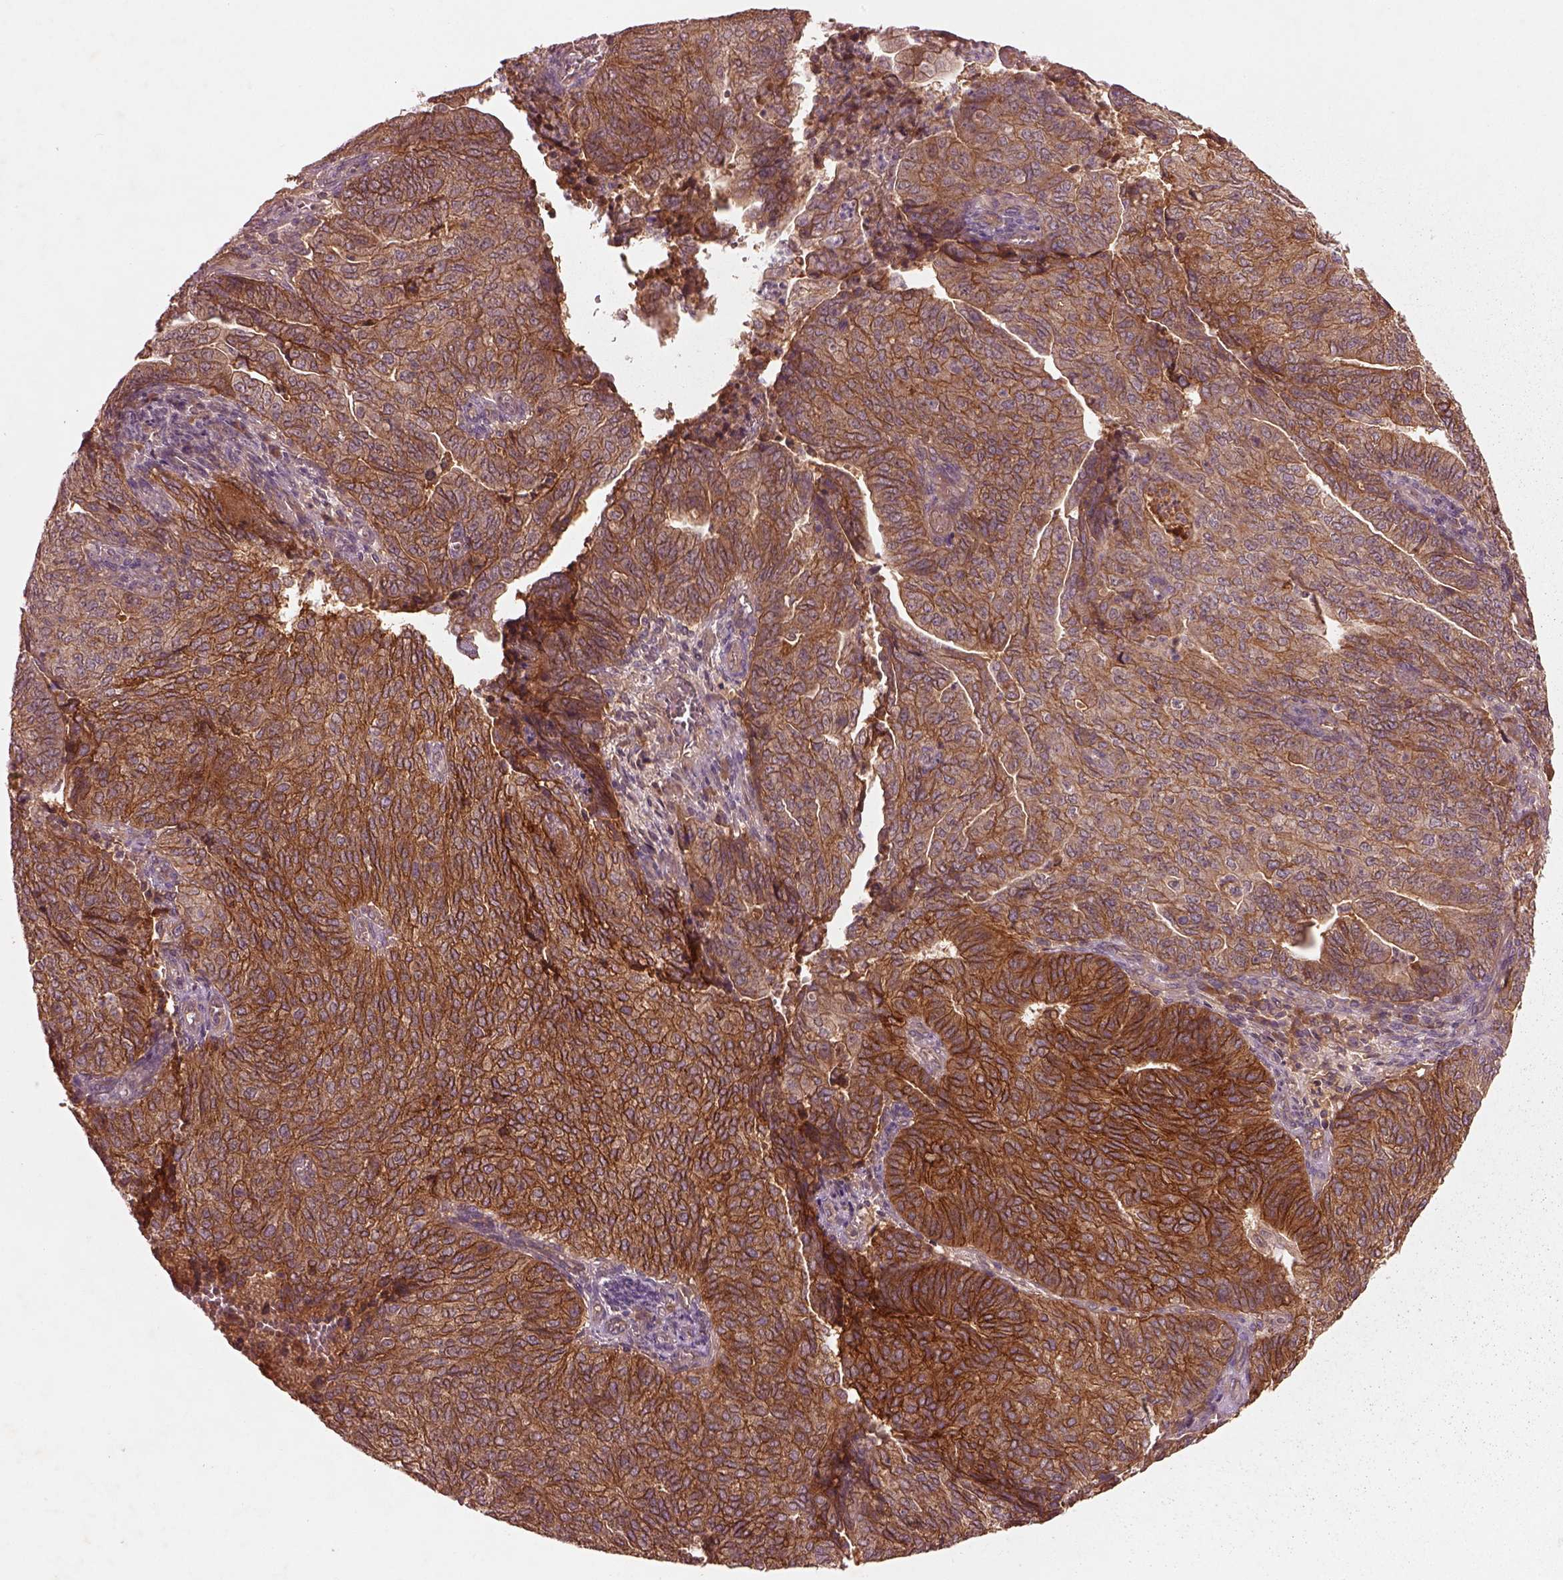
{"staining": {"intensity": "strong", "quantity": ">75%", "location": "cytoplasmic/membranous"}, "tissue": "endometrial cancer", "cell_type": "Tumor cells", "image_type": "cancer", "snomed": [{"axis": "morphology", "description": "Adenocarcinoma, NOS"}, {"axis": "topography", "description": "Endometrium"}], "caption": "Protein staining shows strong cytoplasmic/membranous positivity in about >75% of tumor cells in endometrial cancer (adenocarcinoma).", "gene": "FAM234A", "patient": {"sex": "female", "age": 82}}